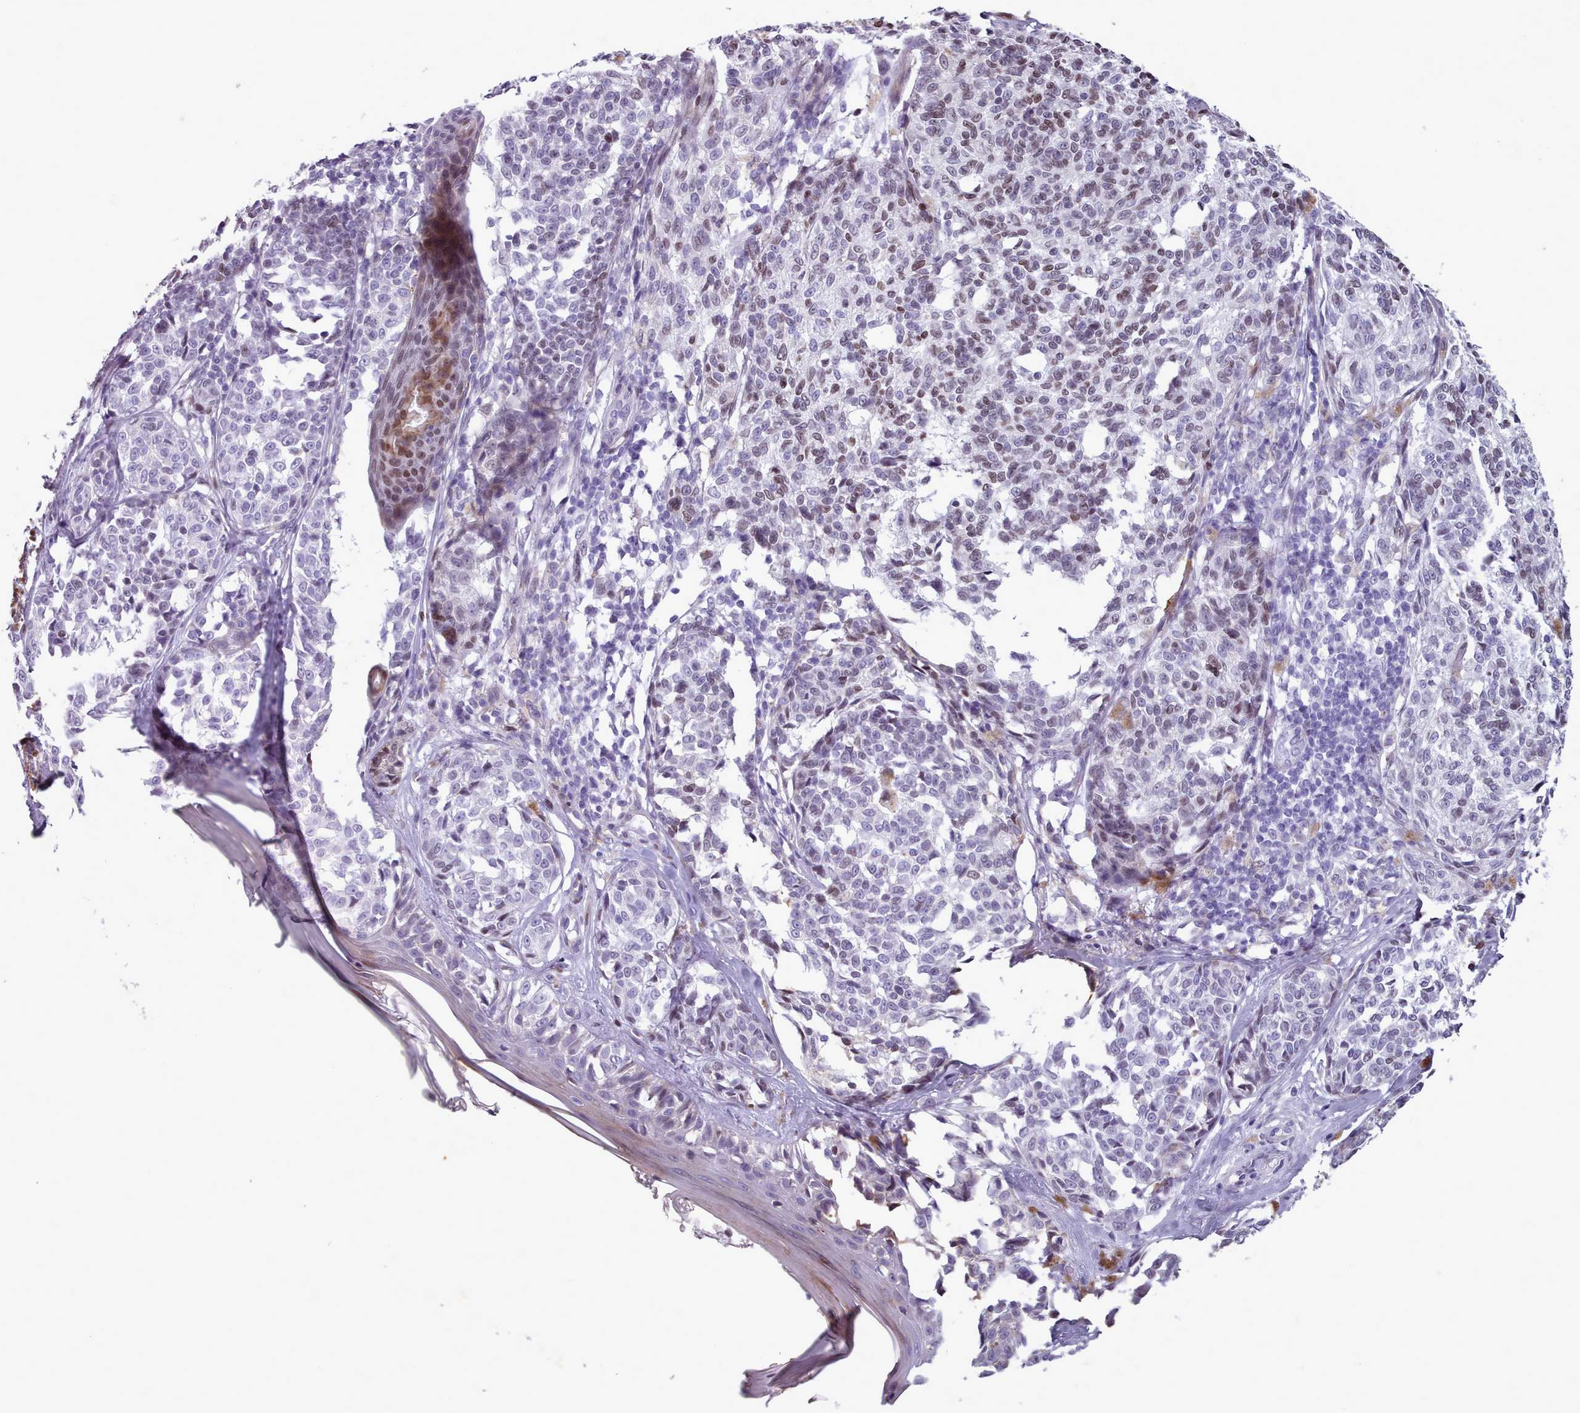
{"staining": {"intensity": "weak", "quantity": "<25%", "location": "nuclear"}, "tissue": "melanoma", "cell_type": "Tumor cells", "image_type": "cancer", "snomed": [{"axis": "morphology", "description": "Malignant melanoma, NOS"}, {"axis": "topography", "description": "Skin of upper extremity"}], "caption": "Immunohistochemical staining of human melanoma shows no significant positivity in tumor cells.", "gene": "KCNT2", "patient": {"sex": "male", "age": 40}}